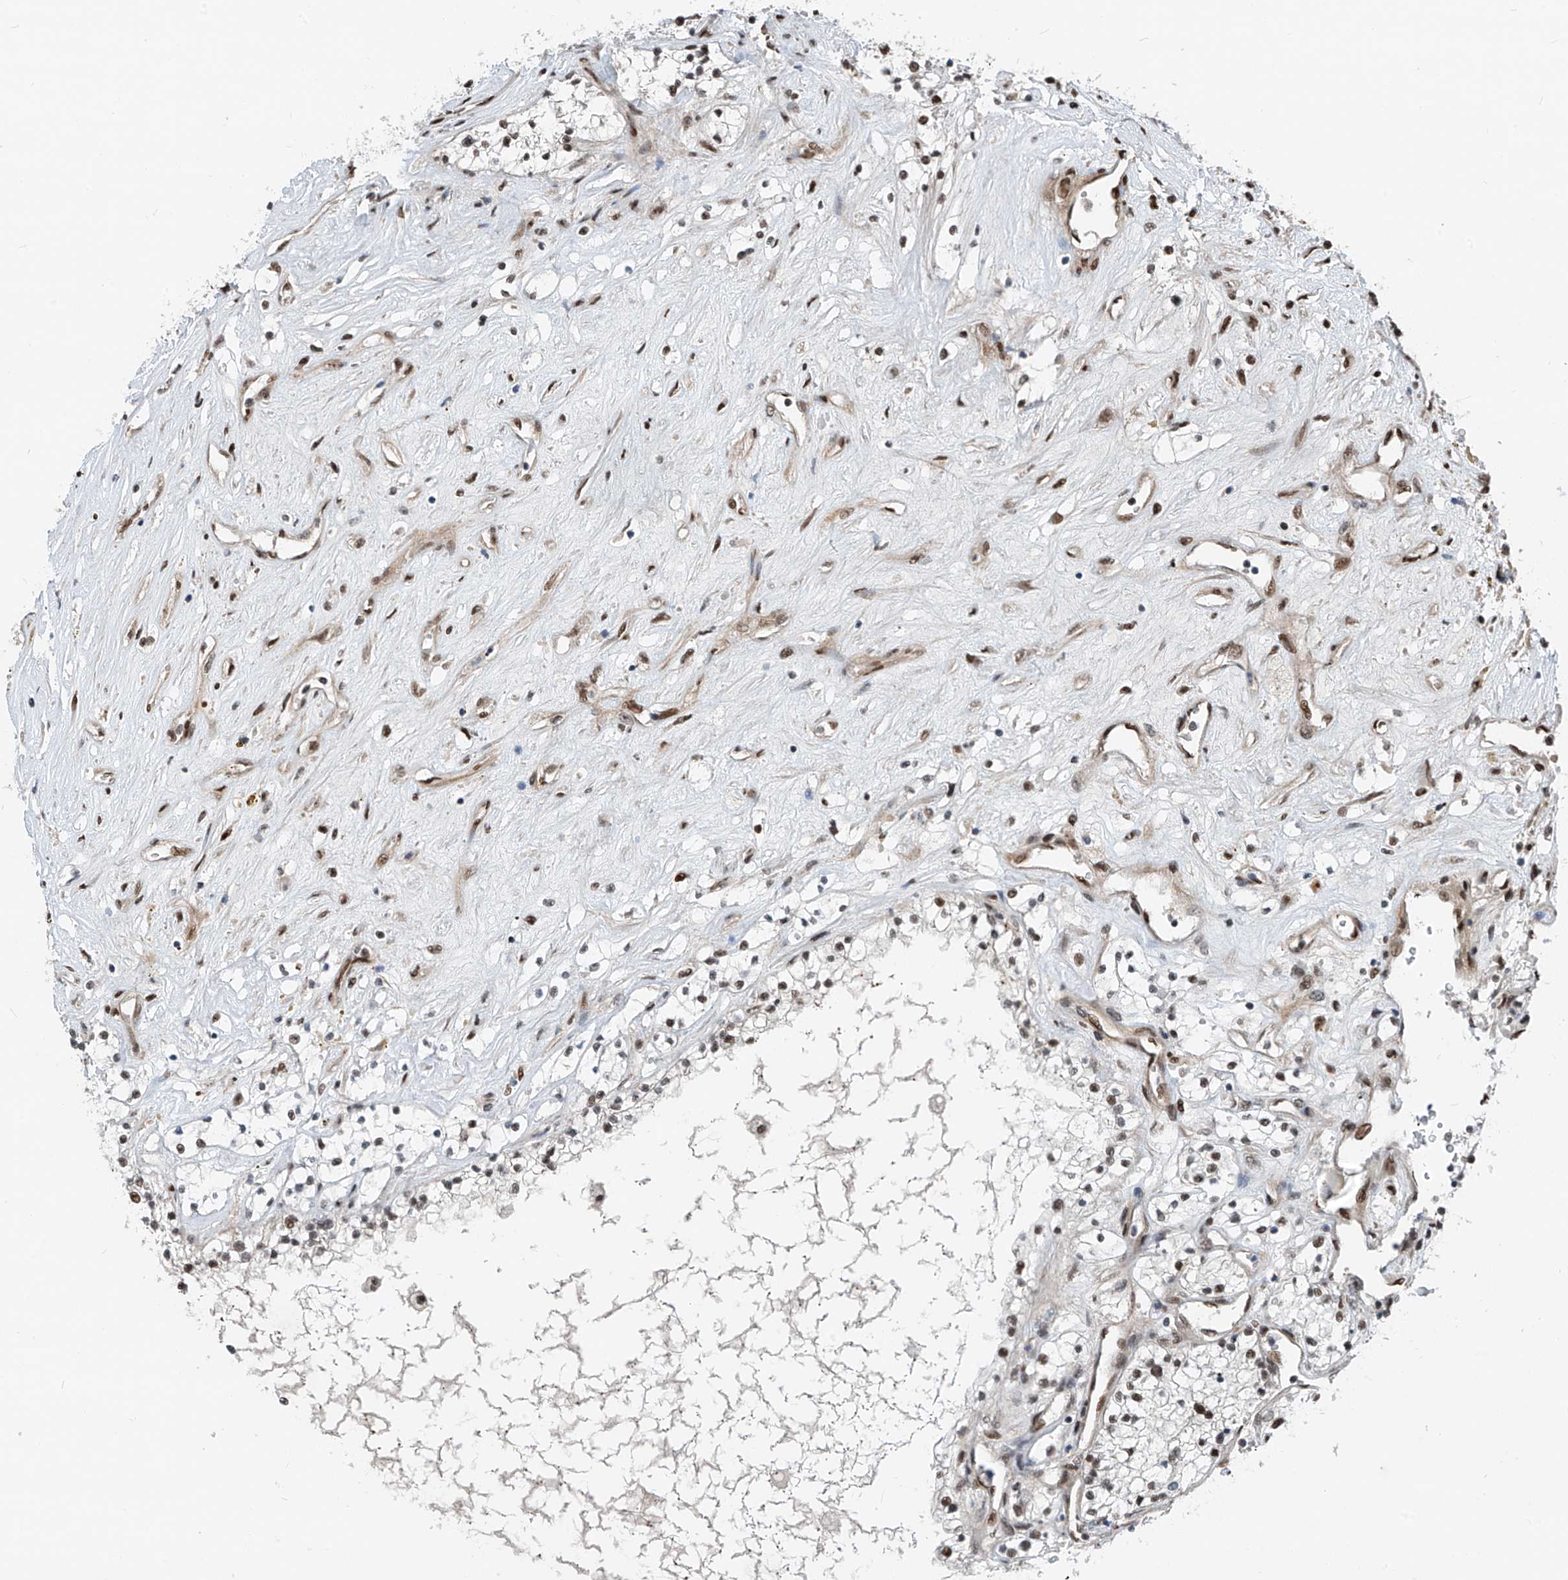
{"staining": {"intensity": "moderate", "quantity": ">75%", "location": "nuclear"}, "tissue": "renal cancer", "cell_type": "Tumor cells", "image_type": "cancer", "snomed": [{"axis": "morphology", "description": "Normal tissue, NOS"}, {"axis": "morphology", "description": "Adenocarcinoma, NOS"}, {"axis": "topography", "description": "Kidney"}], "caption": "Renal cancer stained with a protein marker displays moderate staining in tumor cells.", "gene": "RBP7", "patient": {"sex": "male", "age": 68}}